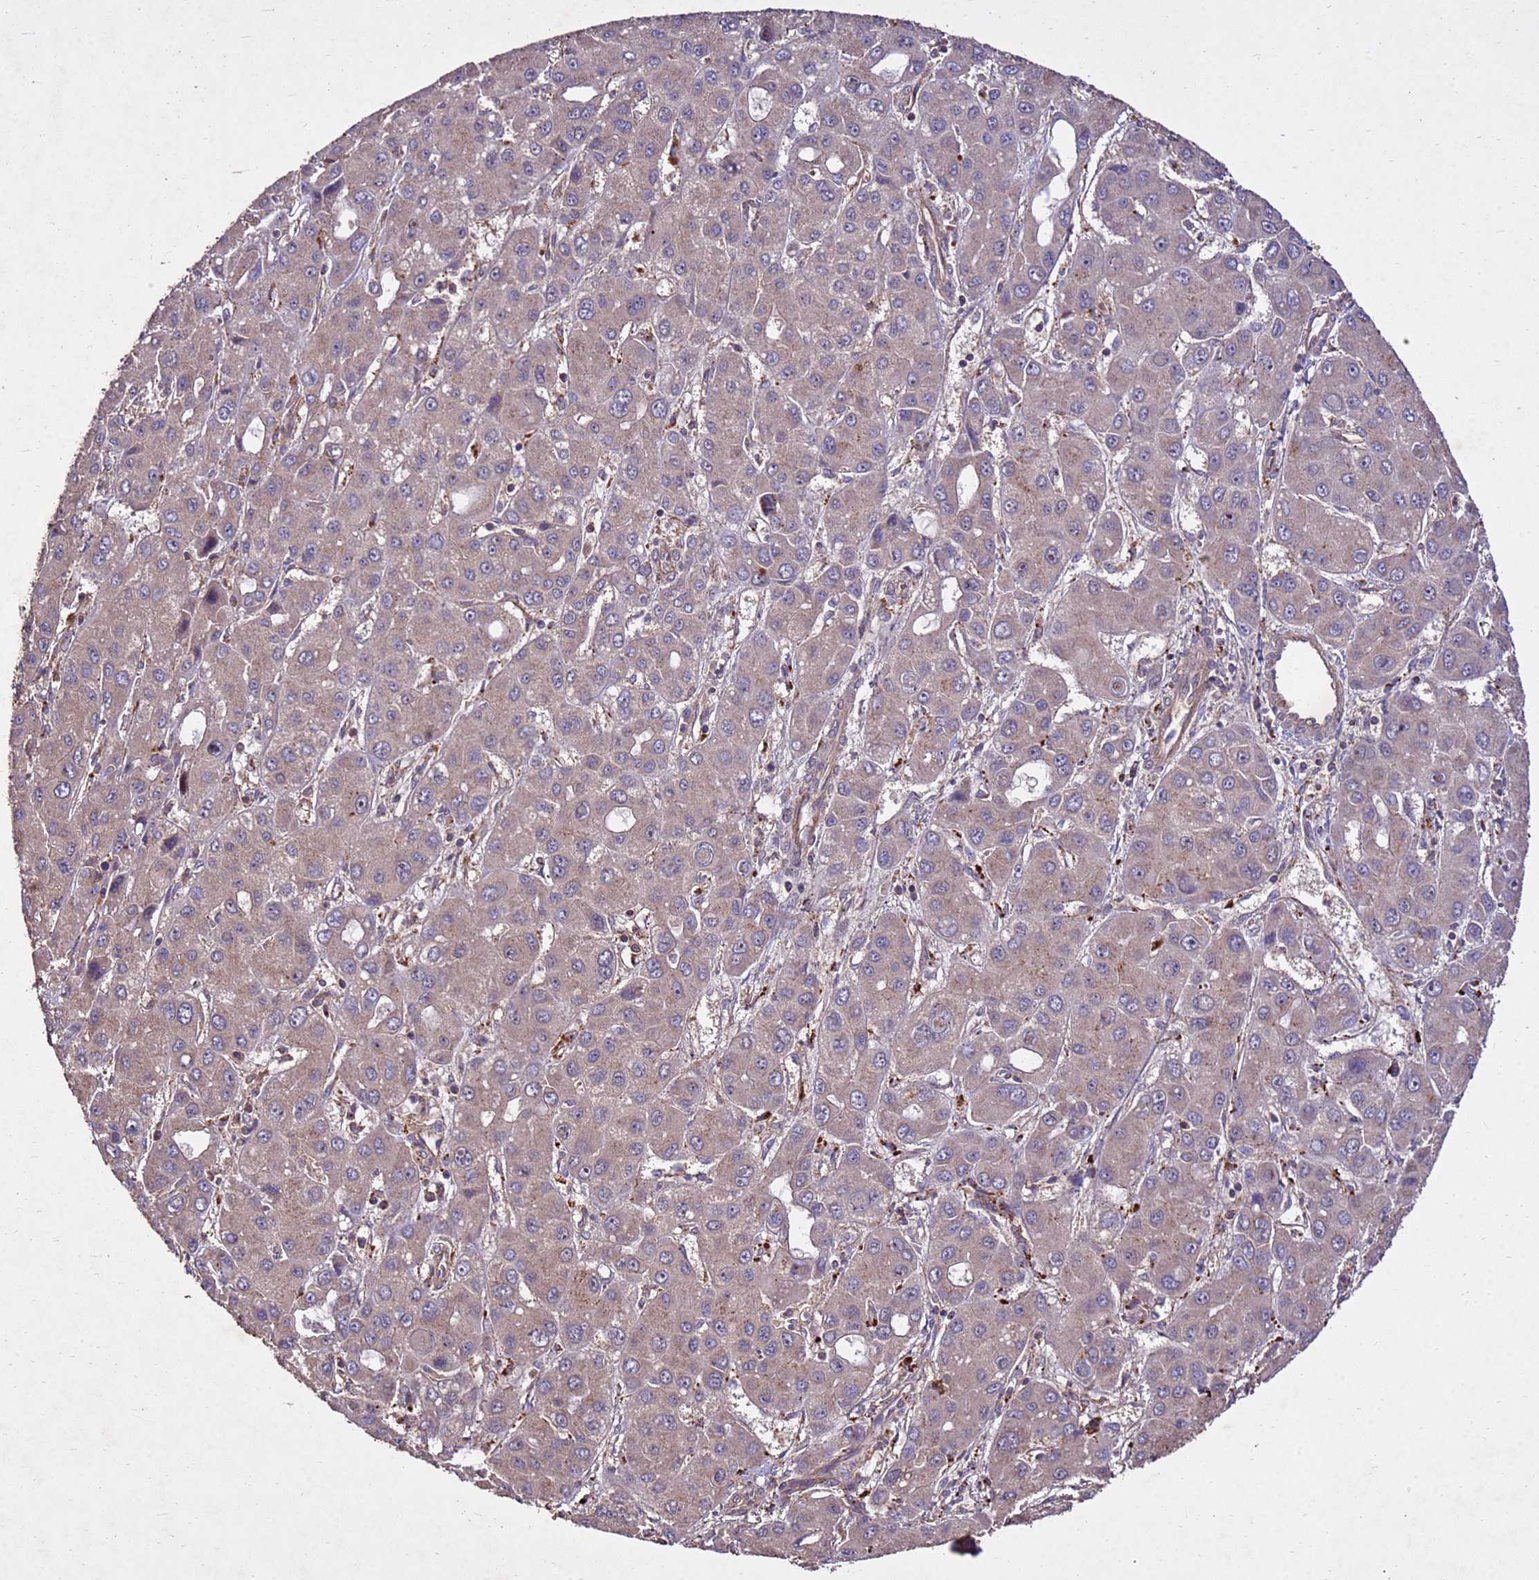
{"staining": {"intensity": "weak", "quantity": ">75%", "location": "cytoplasmic/membranous"}, "tissue": "liver cancer", "cell_type": "Tumor cells", "image_type": "cancer", "snomed": [{"axis": "morphology", "description": "Carcinoma, Hepatocellular, NOS"}, {"axis": "topography", "description": "Liver"}], "caption": "Hepatocellular carcinoma (liver) stained with DAB IHC displays low levels of weak cytoplasmic/membranous staining in about >75% of tumor cells. The staining was performed using DAB (3,3'-diaminobenzidine) to visualize the protein expression in brown, while the nuclei were stained in blue with hematoxylin (Magnification: 20x).", "gene": "TOR4A", "patient": {"sex": "male", "age": 55}}